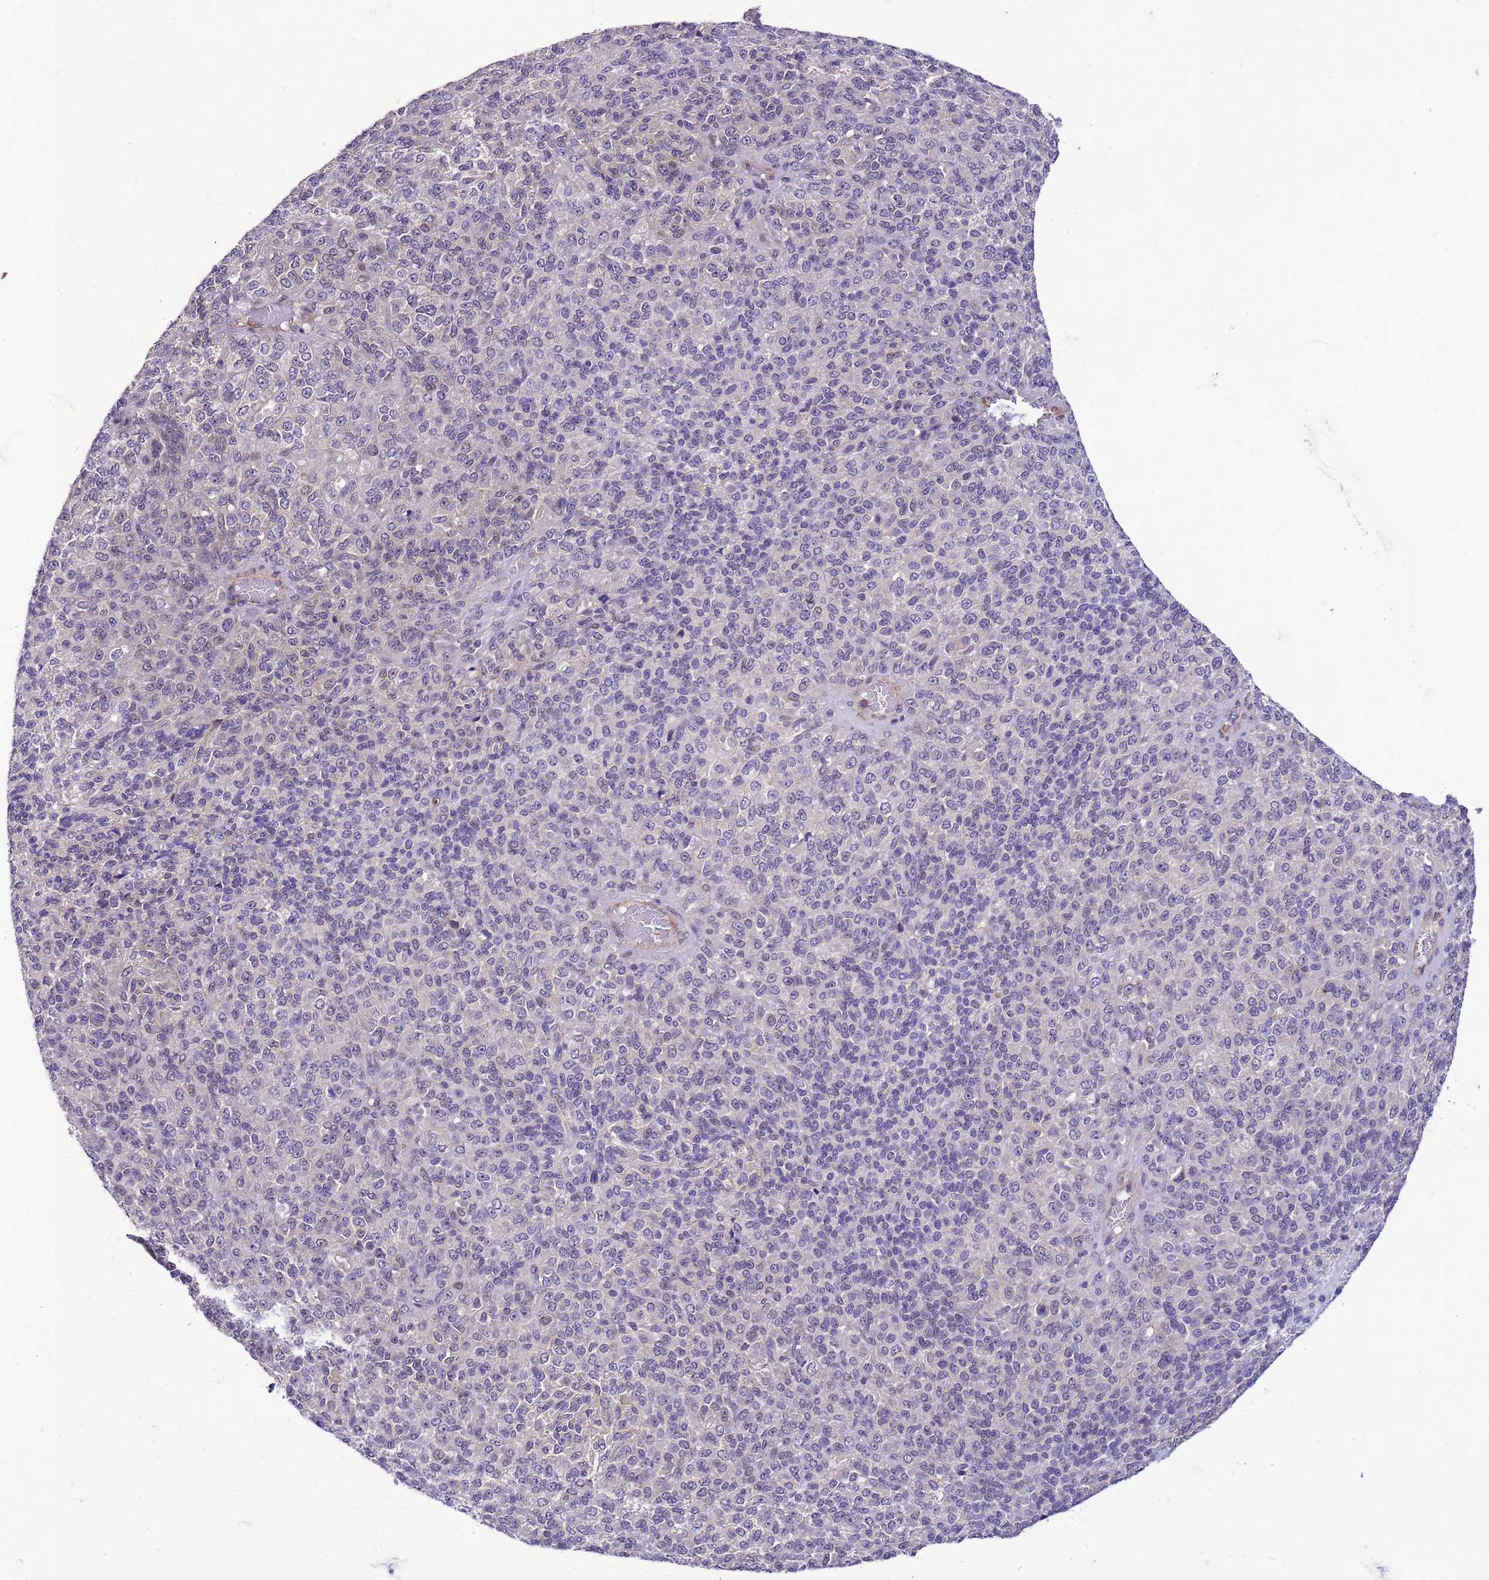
{"staining": {"intensity": "negative", "quantity": "none", "location": "none"}, "tissue": "melanoma", "cell_type": "Tumor cells", "image_type": "cancer", "snomed": [{"axis": "morphology", "description": "Malignant melanoma, Metastatic site"}, {"axis": "topography", "description": "Brain"}], "caption": "Immunohistochemical staining of human melanoma shows no significant expression in tumor cells.", "gene": "GEN1", "patient": {"sex": "female", "age": 56}}